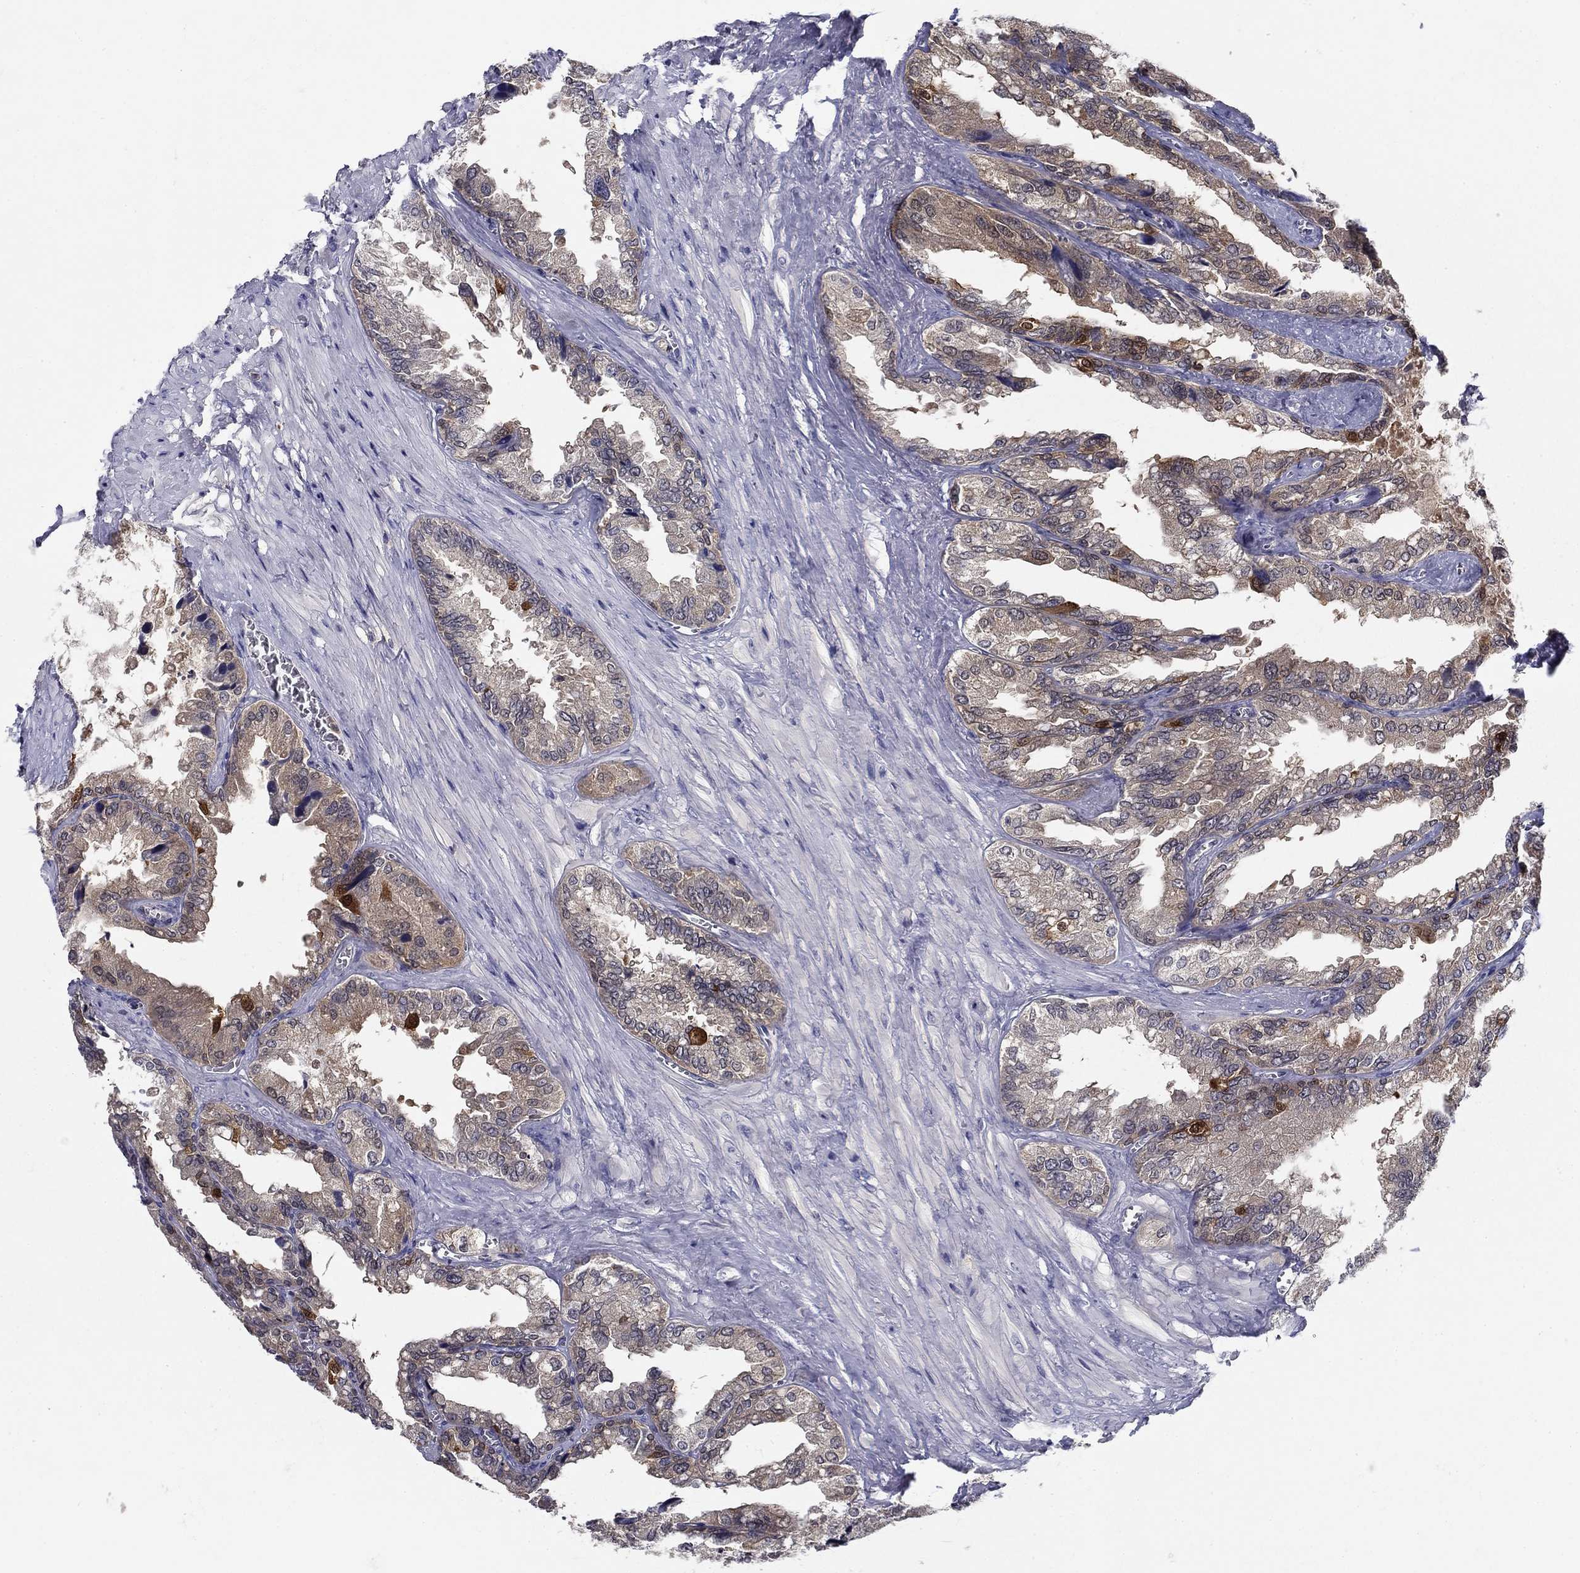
{"staining": {"intensity": "moderate", "quantity": "25%-75%", "location": "cytoplasmic/membranous"}, "tissue": "seminal vesicle", "cell_type": "Glandular cells", "image_type": "normal", "snomed": [{"axis": "morphology", "description": "Normal tissue, NOS"}, {"axis": "topography", "description": "Seminal veicle"}], "caption": "Normal seminal vesicle displays moderate cytoplasmic/membranous positivity in about 25%-75% of glandular cells, visualized by immunohistochemistry.", "gene": "GLTP", "patient": {"sex": "male", "age": 67}}